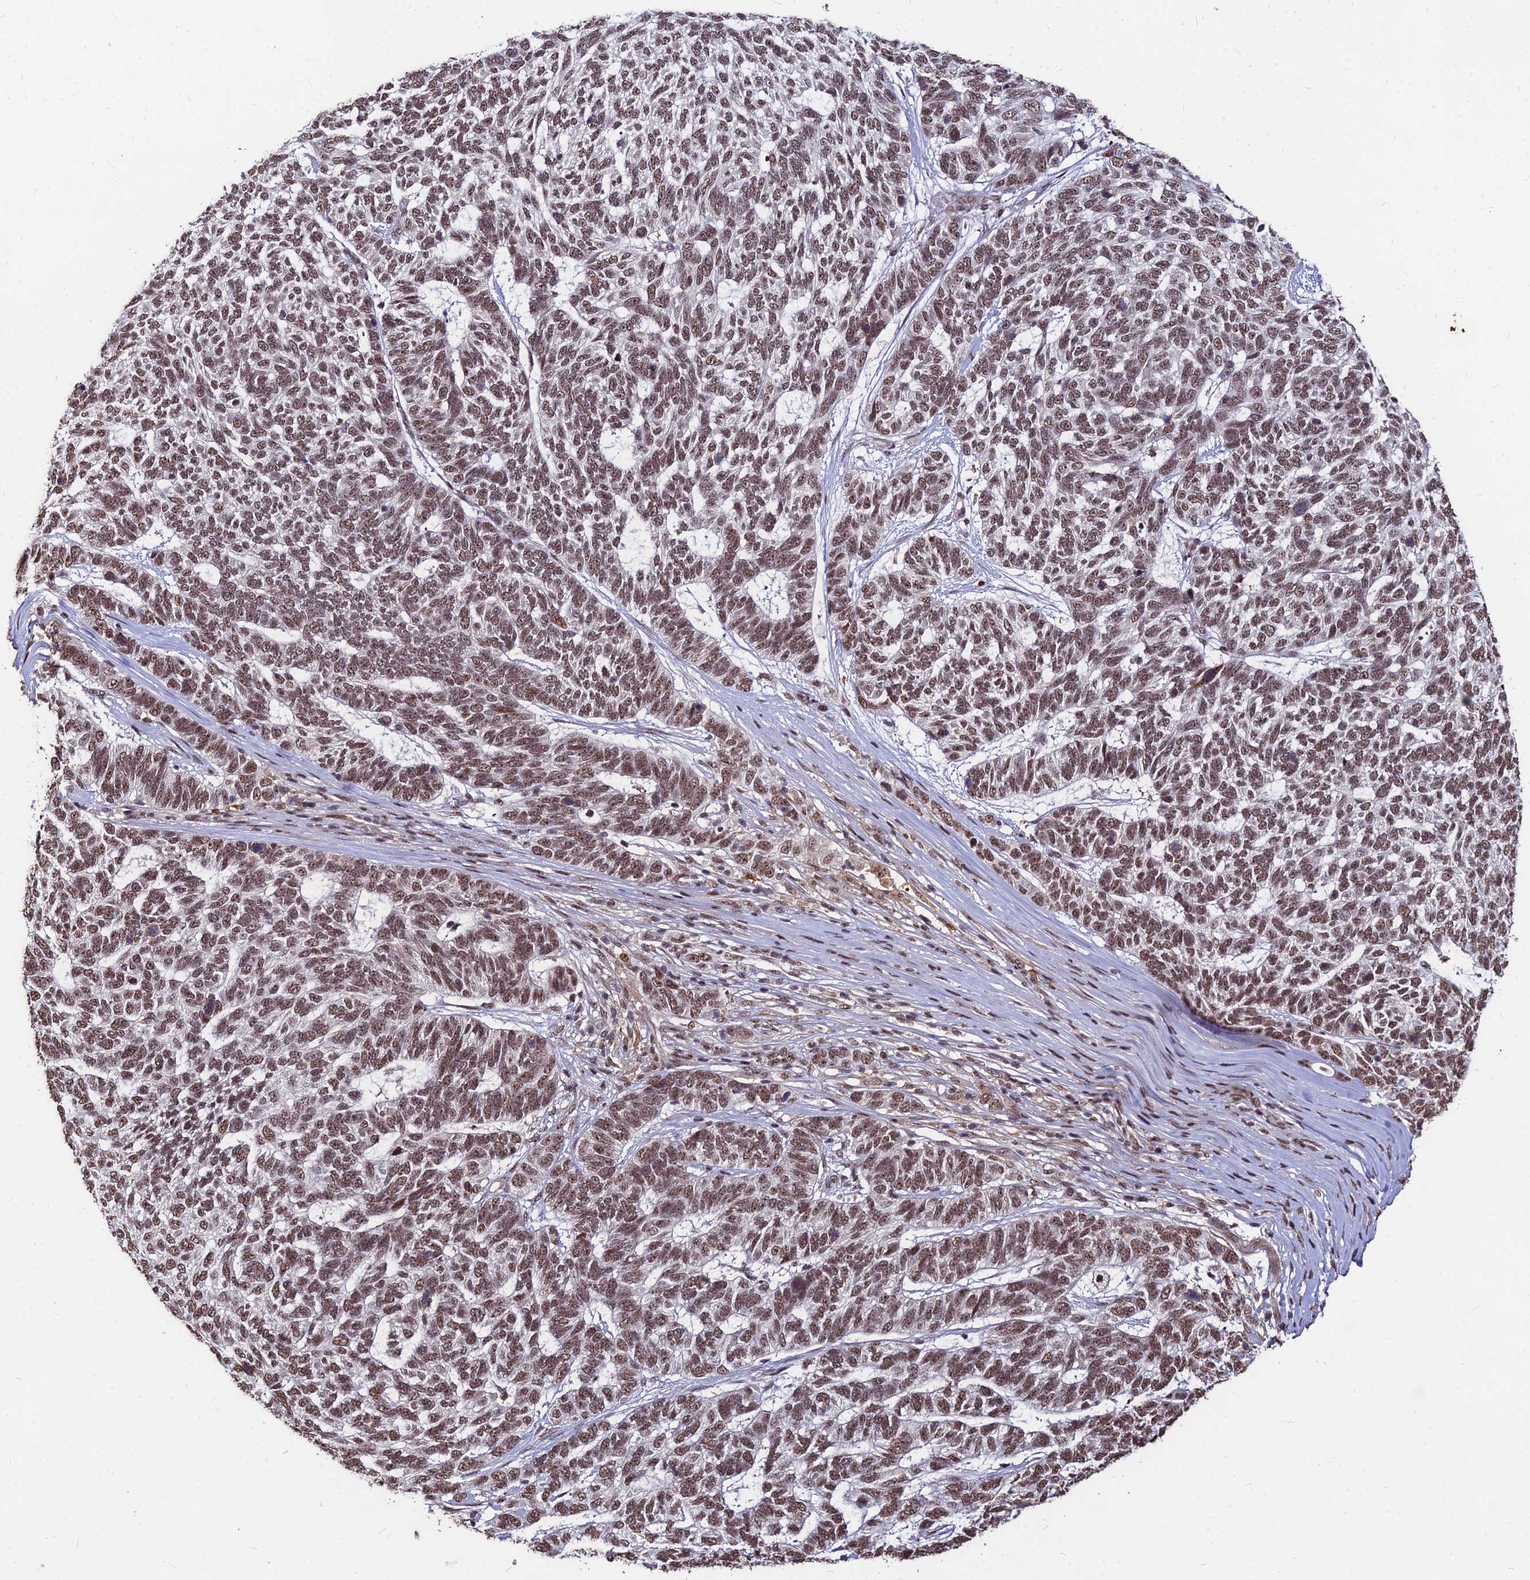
{"staining": {"intensity": "moderate", "quantity": ">75%", "location": "nuclear"}, "tissue": "skin cancer", "cell_type": "Tumor cells", "image_type": "cancer", "snomed": [{"axis": "morphology", "description": "Basal cell carcinoma"}, {"axis": "topography", "description": "Skin"}], "caption": "Skin cancer stained with a brown dye exhibits moderate nuclear positive expression in about >75% of tumor cells.", "gene": "ZBED4", "patient": {"sex": "female", "age": 65}}